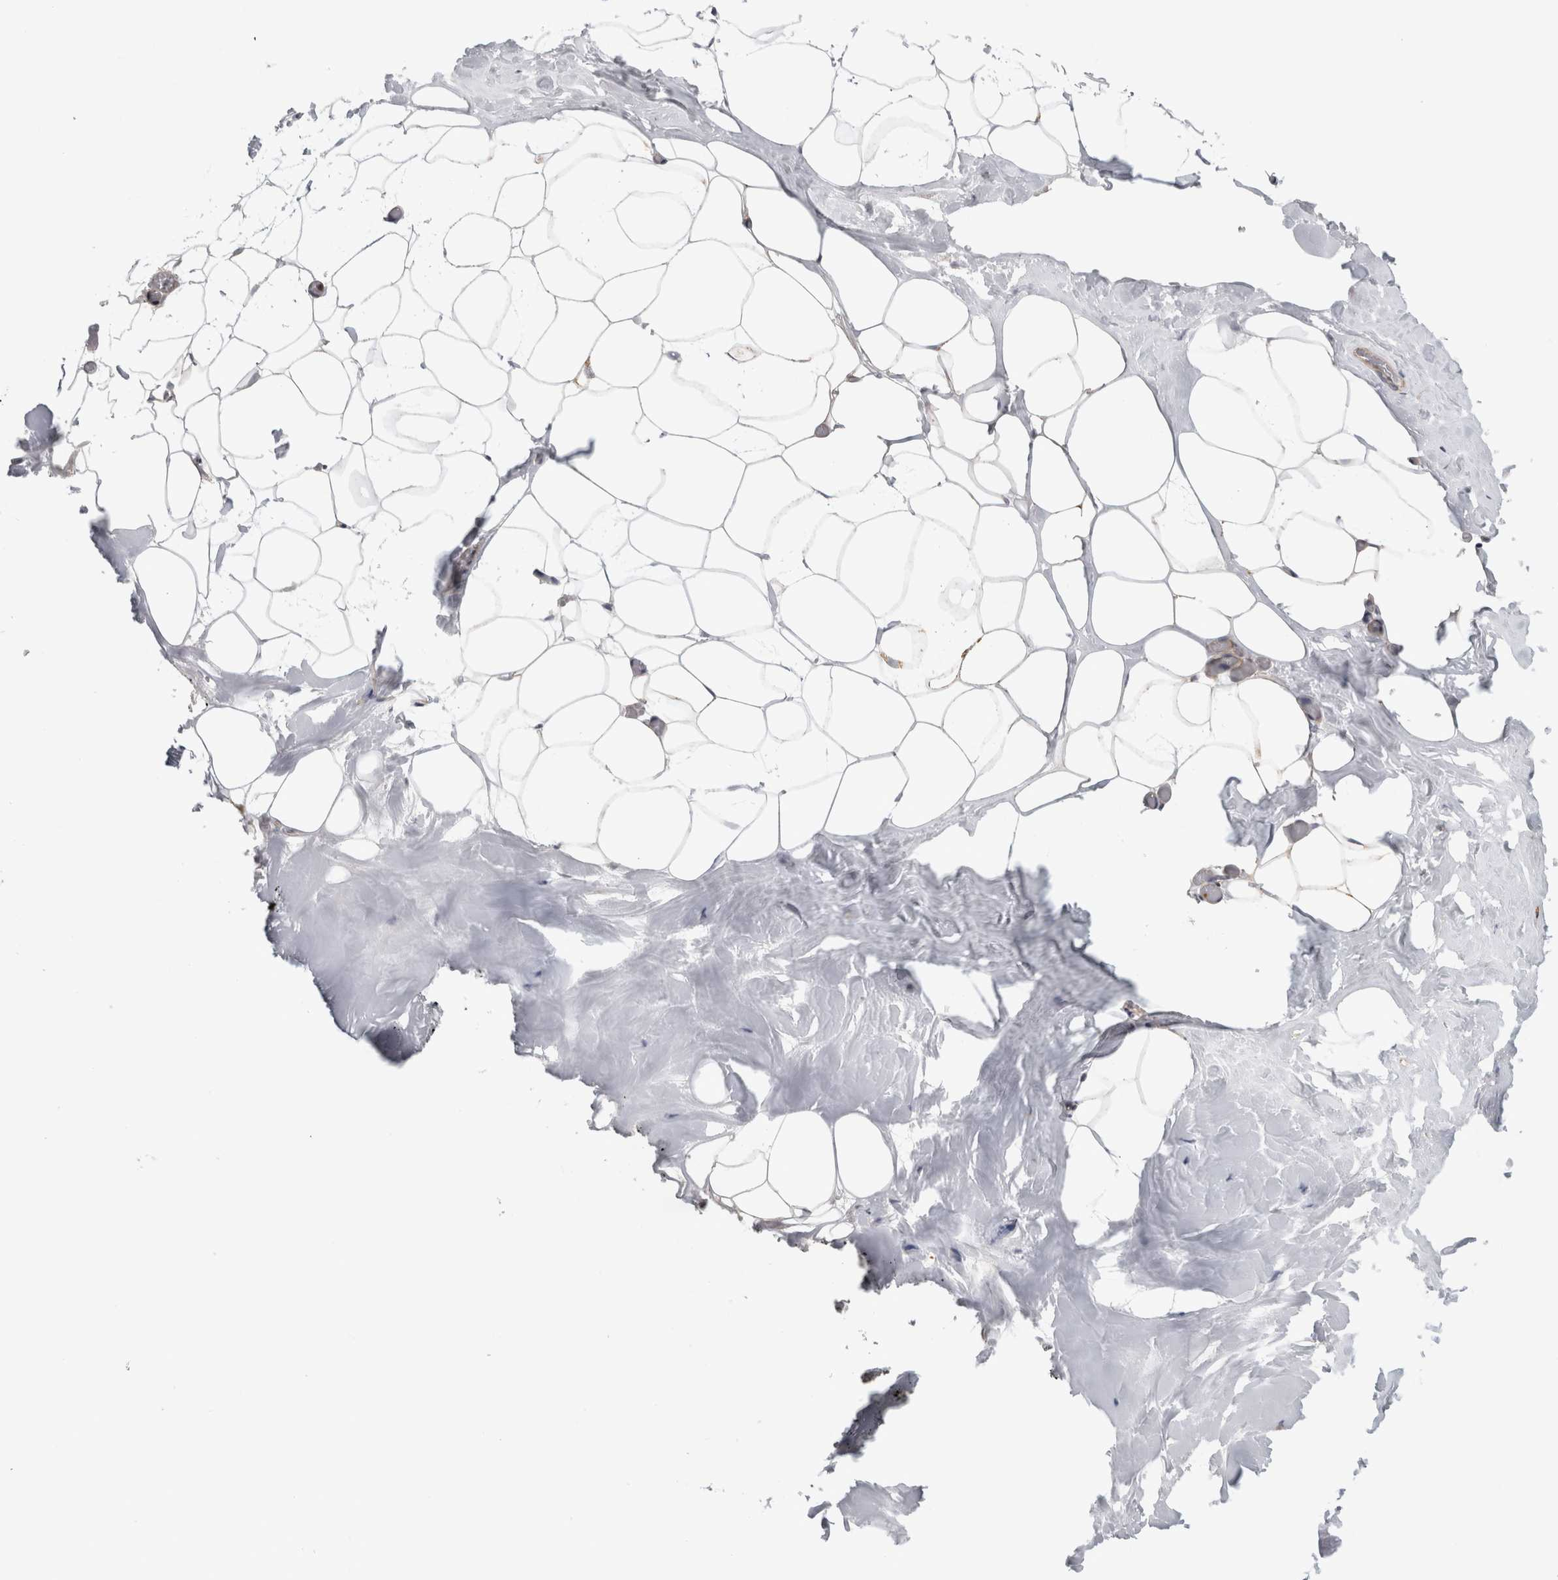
{"staining": {"intensity": "negative", "quantity": "none", "location": "none"}, "tissue": "adipose tissue", "cell_type": "Adipocytes", "image_type": "normal", "snomed": [{"axis": "morphology", "description": "Normal tissue, NOS"}, {"axis": "morphology", "description": "Fibrosis, NOS"}, {"axis": "topography", "description": "Breast"}, {"axis": "topography", "description": "Adipose tissue"}], "caption": "IHC photomicrograph of benign adipose tissue: adipose tissue stained with DAB (3,3'-diaminobenzidine) shows no significant protein expression in adipocytes. The staining was performed using DAB (3,3'-diaminobenzidine) to visualize the protein expression in brown, while the nuclei were stained in blue with hematoxylin (Magnification: 20x).", "gene": "GRIK2", "patient": {"sex": "female", "age": 39}}